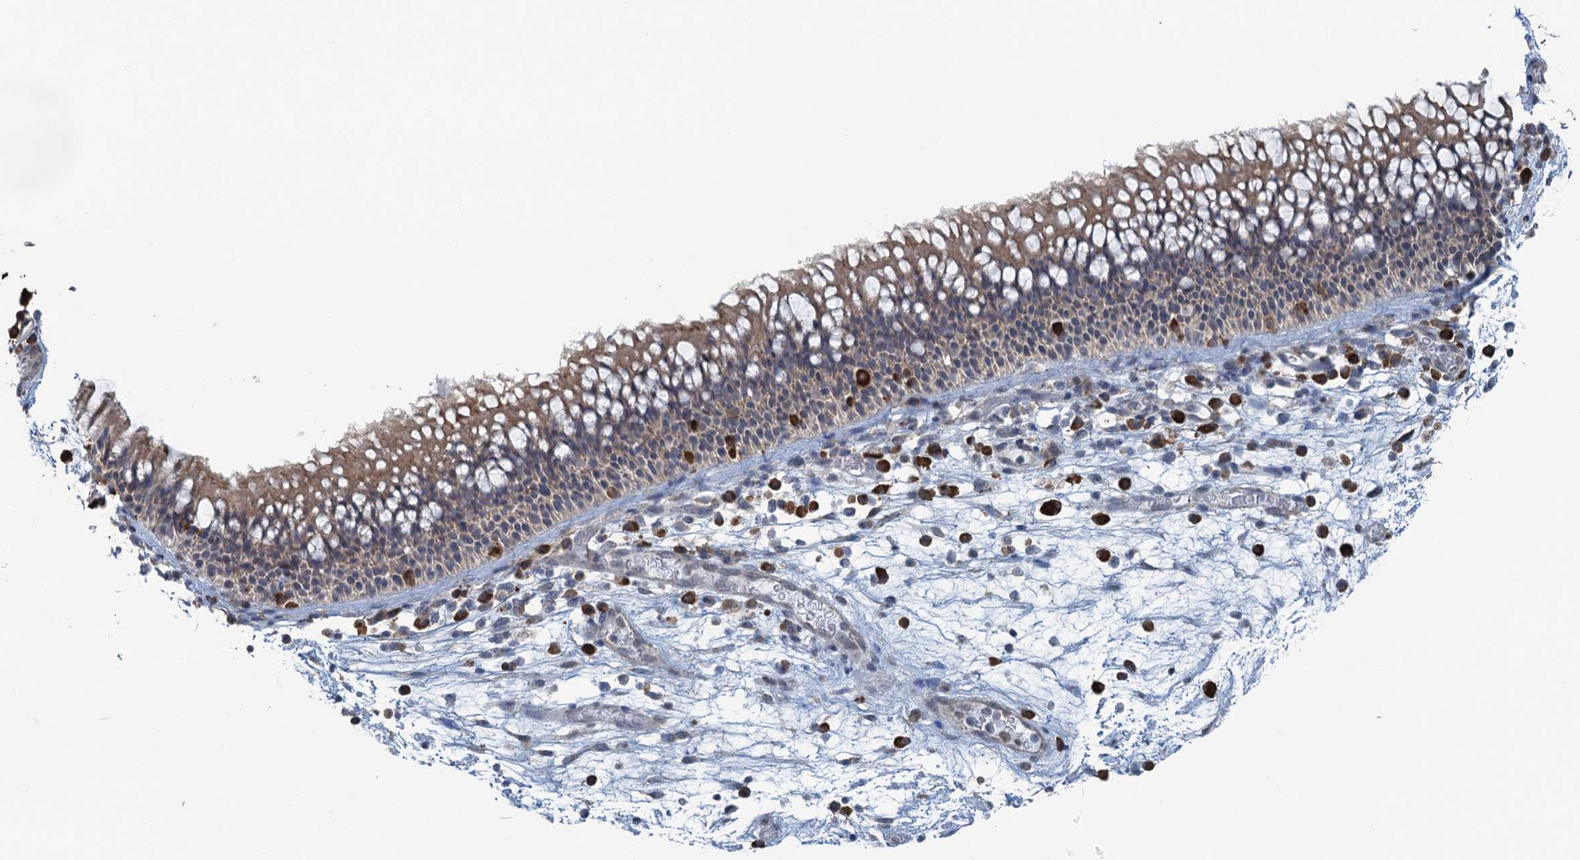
{"staining": {"intensity": "weak", "quantity": "25%-75%", "location": "cytoplasmic/membranous"}, "tissue": "nasopharynx", "cell_type": "Respiratory epithelial cells", "image_type": "normal", "snomed": [{"axis": "morphology", "description": "Normal tissue, NOS"}, {"axis": "morphology", "description": "Inflammation, NOS"}, {"axis": "morphology", "description": "Malignant melanoma, Metastatic site"}, {"axis": "topography", "description": "Nasopharynx"}], "caption": "High-power microscopy captured an IHC photomicrograph of normal nasopharynx, revealing weak cytoplasmic/membranous positivity in about 25%-75% of respiratory epithelial cells.", "gene": "TEX35", "patient": {"sex": "male", "age": 70}}